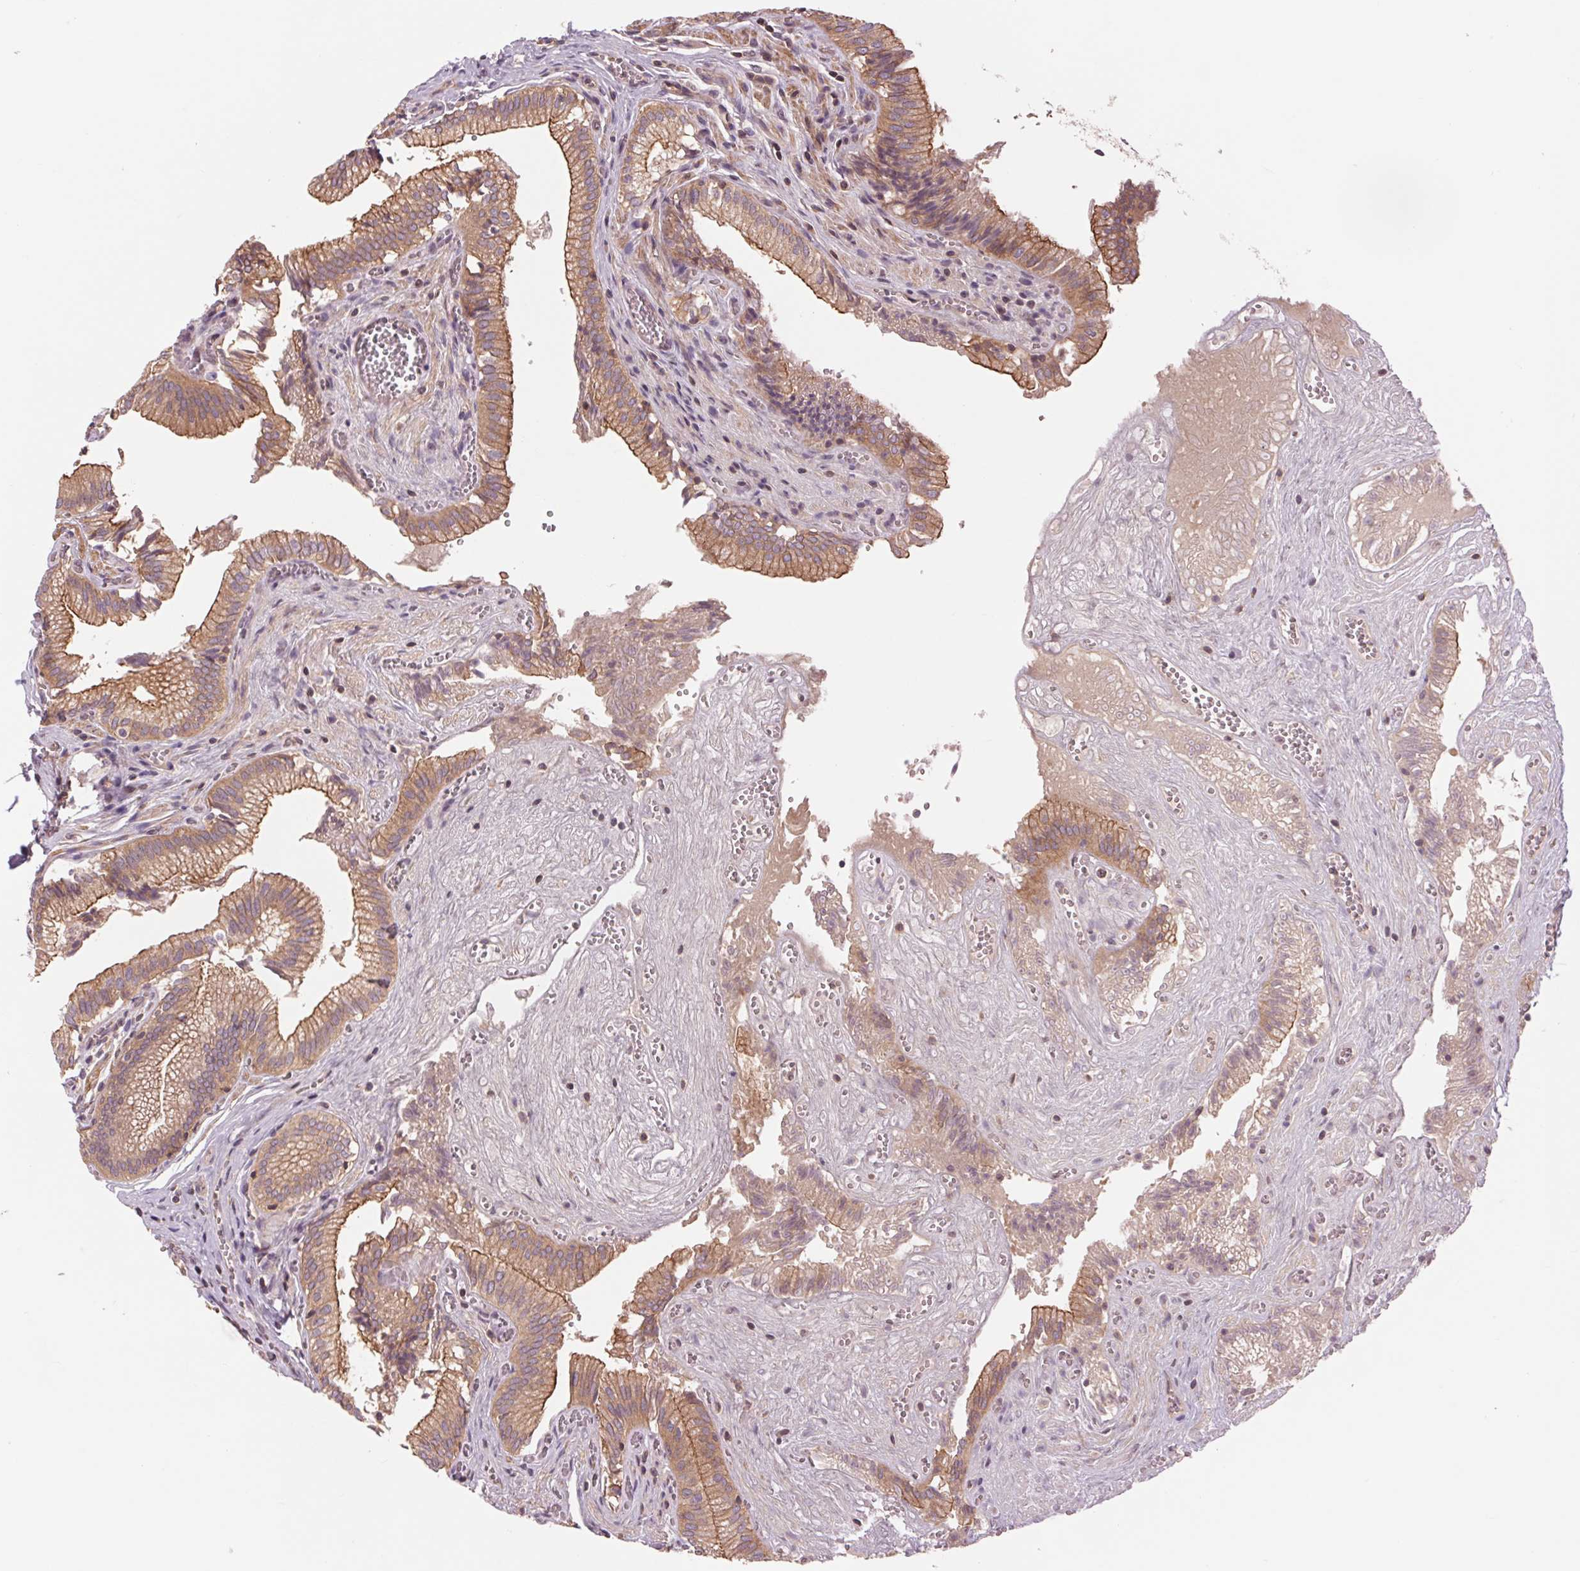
{"staining": {"intensity": "moderate", "quantity": ">75%", "location": "cytoplasmic/membranous"}, "tissue": "gallbladder", "cell_type": "Glandular cells", "image_type": "normal", "snomed": [{"axis": "morphology", "description": "Normal tissue, NOS"}, {"axis": "topography", "description": "Gallbladder"}, {"axis": "topography", "description": "Peripheral nerve tissue"}], "caption": "Immunohistochemical staining of normal human gallbladder demonstrates moderate cytoplasmic/membranous protein staining in about >75% of glandular cells.", "gene": "SH3RF2", "patient": {"sex": "male", "age": 17}}